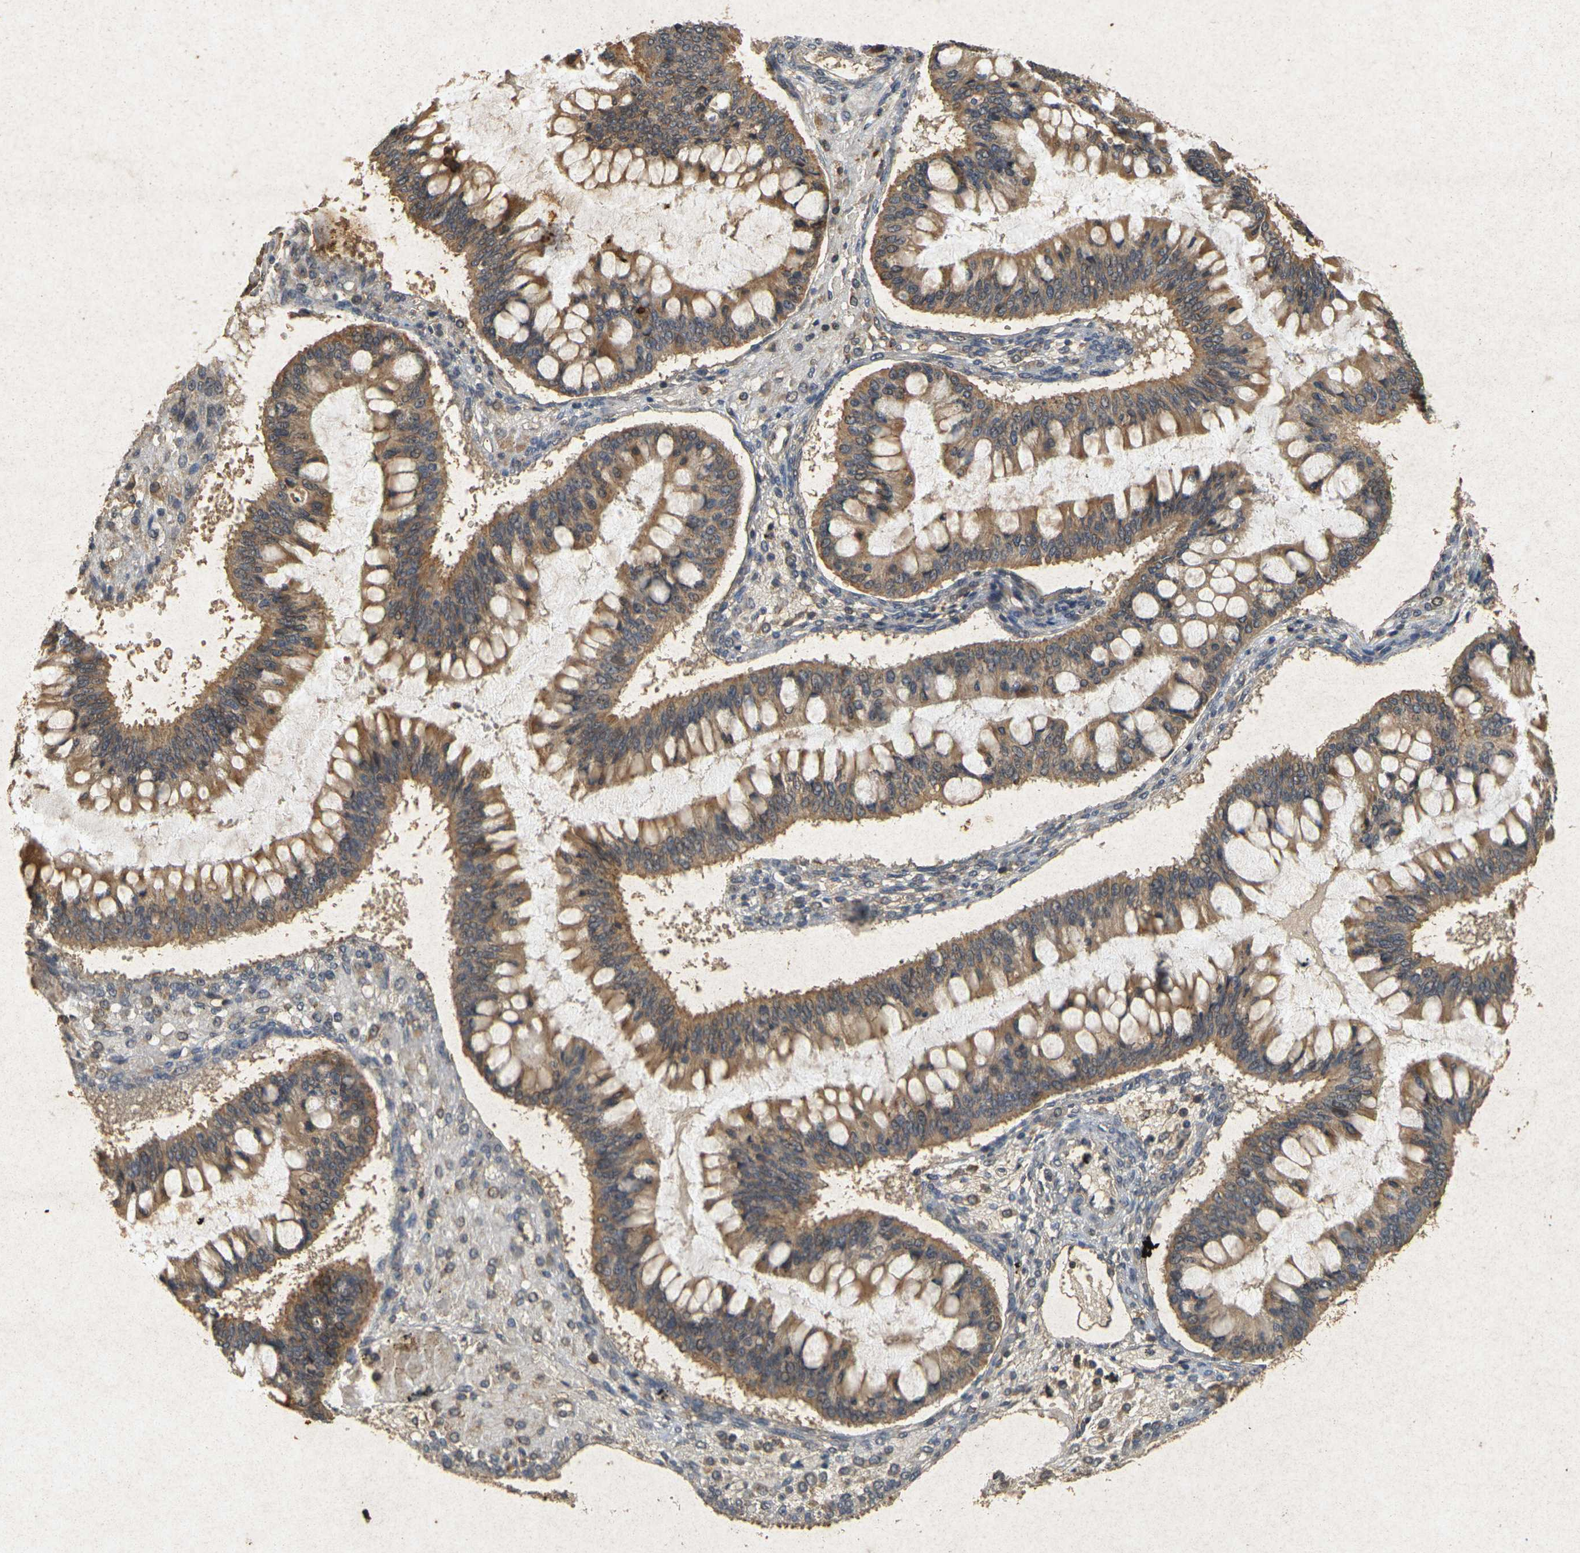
{"staining": {"intensity": "moderate", "quantity": ">75%", "location": "cytoplasmic/membranous"}, "tissue": "ovarian cancer", "cell_type": "Tumor cells", "image_type": "cancer", "snomed": [{"axis": "morphology", "description": "Cystadenocarcinoma, mucinous, NOS"}, {"axis": "topography", "description": "Ovary"}], "caption": "A histopathology image of ovarian cancer (mucinous cystadenocarcinoma) stained for a protein shows moderate cytoplasmic/membranous brown staining in tumor cells.", "gene": "ERN1", "patient": {"sex": "female", "age": 73}}